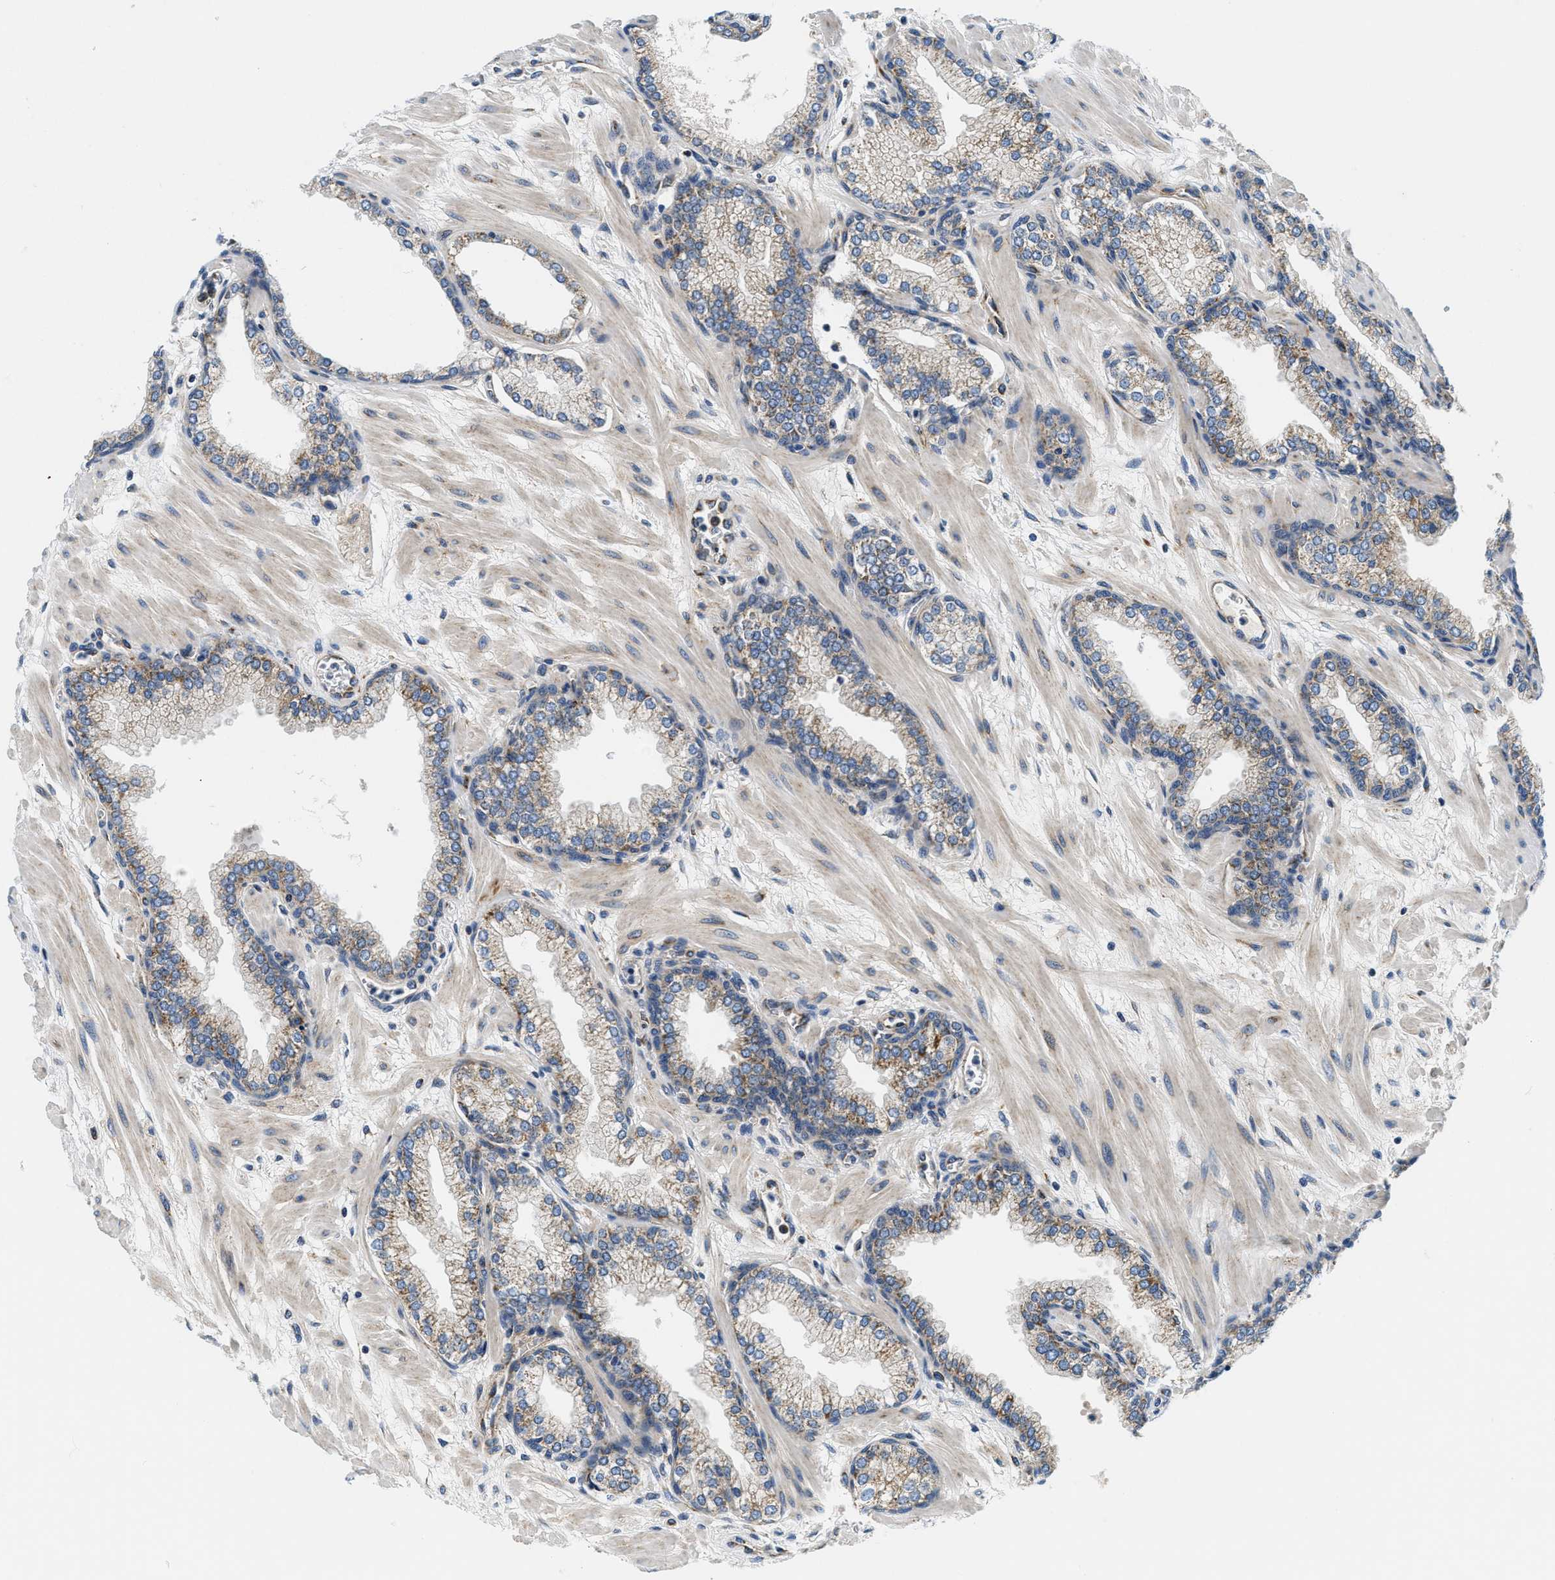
{"staining": {"intensity": "weak", "quantity": ">75%", "location": "cytoplasmic/membranous"}, "tissue": "prostate", "cell_type": "Glandular cells", "image_type": "normal", "snomed": [{"axis": "morphology", "description": "Normal tissue, NOS"}, {"axis": "morphology", "description": "Urothelial carcinoma, Low grade"}, {"axis": "topography", "description": "Urinary bladder"}, {"axis": "topography", "description": "Prostate"}], "caption": "The immunohistochemical stain shows weak cytoplasmic/membranous expression in glandular cells of unremarkable prostate.", "gene": "SAMD4B", "patient": {"sex": "male", "age": 60}}